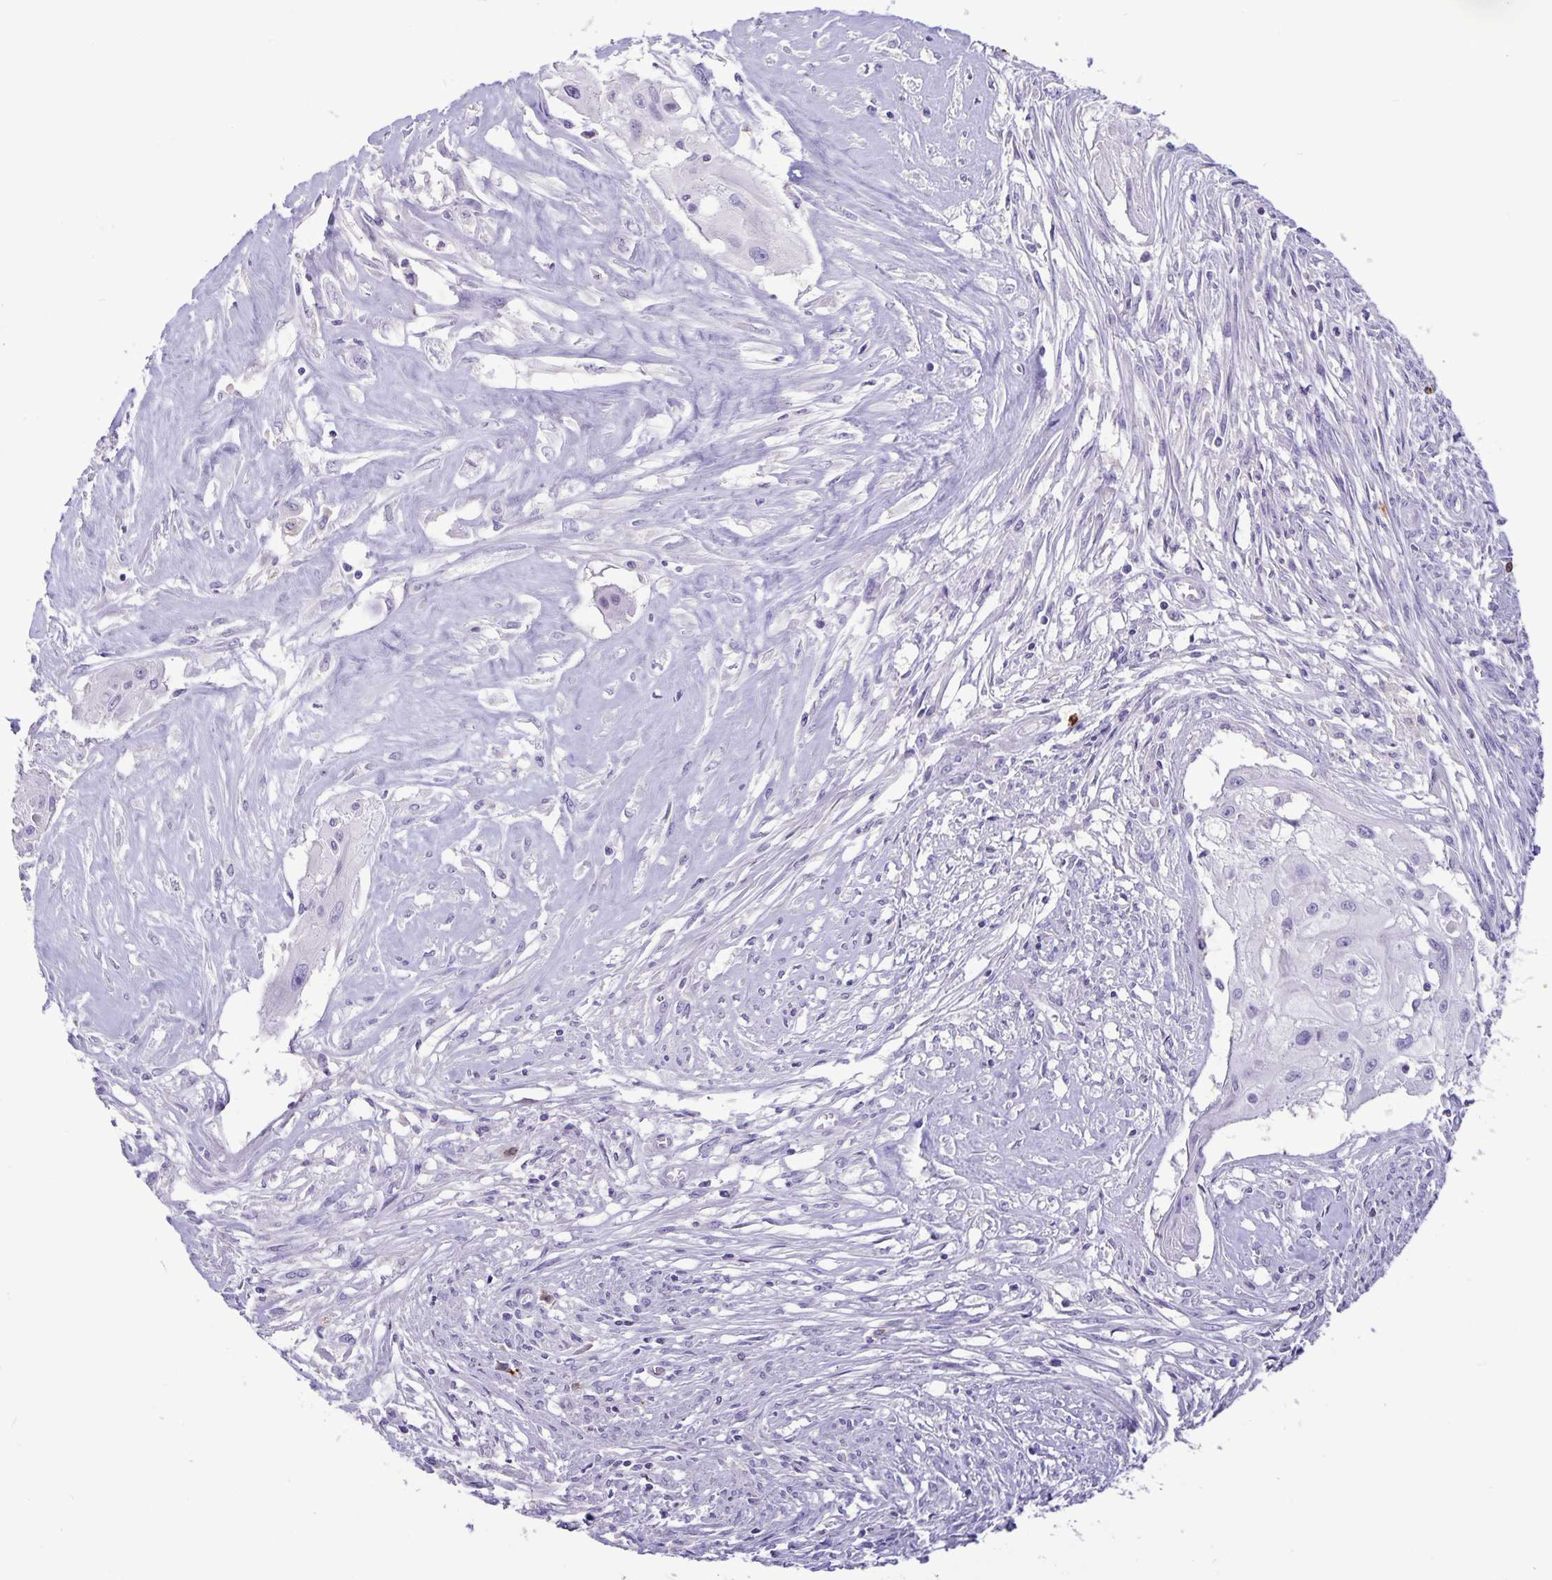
{"staining": {"intensity": "negative", "quantity": "none", "location": "none"}, "tissue": "cervical cancer", "cell_type": "Tumor cells", "image_type": "cancer", "snomed": [{"axis": "morphology", "description": "Squamous cell carcinoma, NOS"}, {"axis": "topography", "description": "Cervix"}], "caption": "Cervical cancer (squamous cell carcinoma) was stained to show a protein in brown. There is no significant staining in tumor cells.", "gene": "IBTK", "patient": {"sex": "female", "age": 49}}